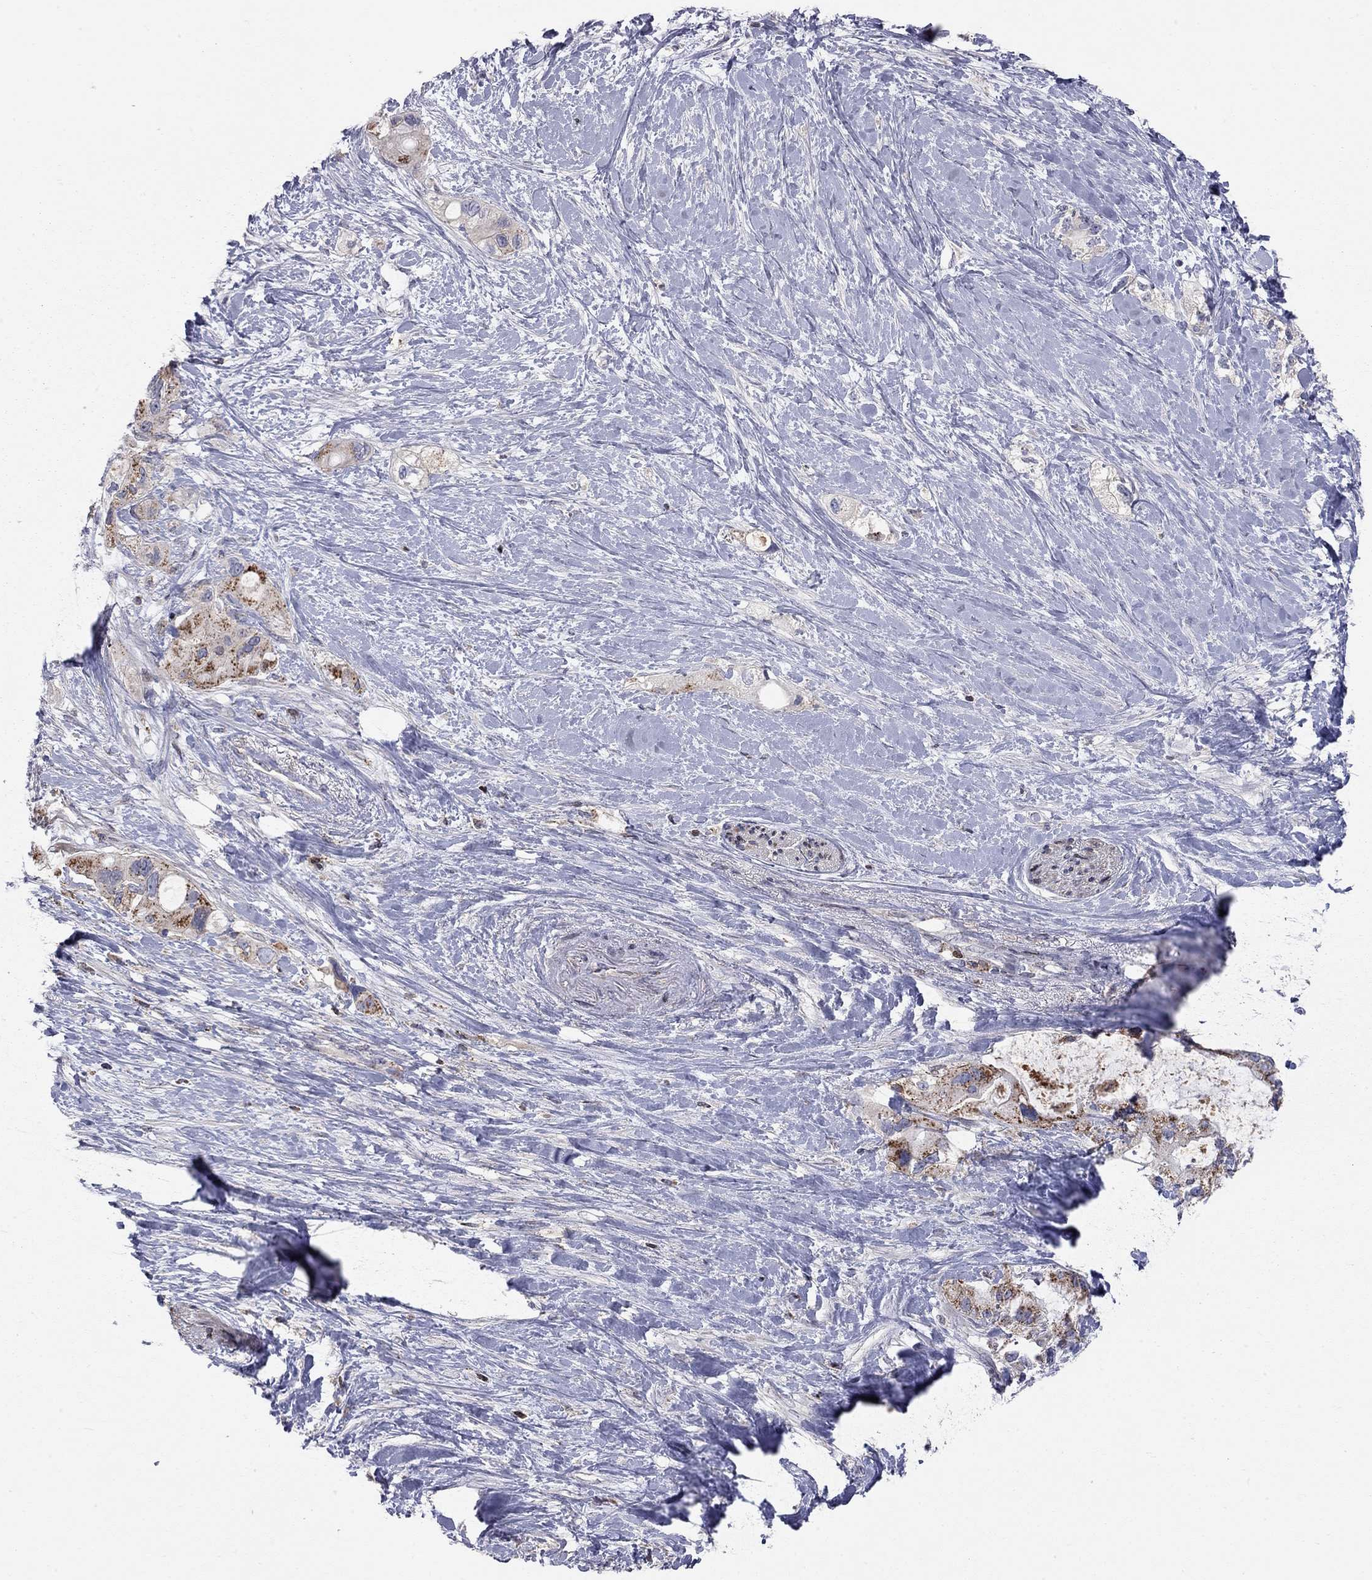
{"staining": {"intensity": "strong", "quantity": "25%-75%", "location": "cytoplasmic/membranous"}, "tissue": "pancreatic cancer", "cell_type": "Tumor cells", "image_type": "cancer", "snomed": [{"axis": "morphology", "description": "Adenocarcinoma, NOS"}, {"axis": "topography", "description": "Pancreas"}], "caption": "IHC (DAB (3,3'-diaminobenzidine)) staining of human adenocarcinoma (pancreatic) reveals strong cytoplasmic/membranous protein staining in approximately 25%-75% of tumor cells.", "gene": "ERN2", "patient": {"sex": "female", "age": 56}}